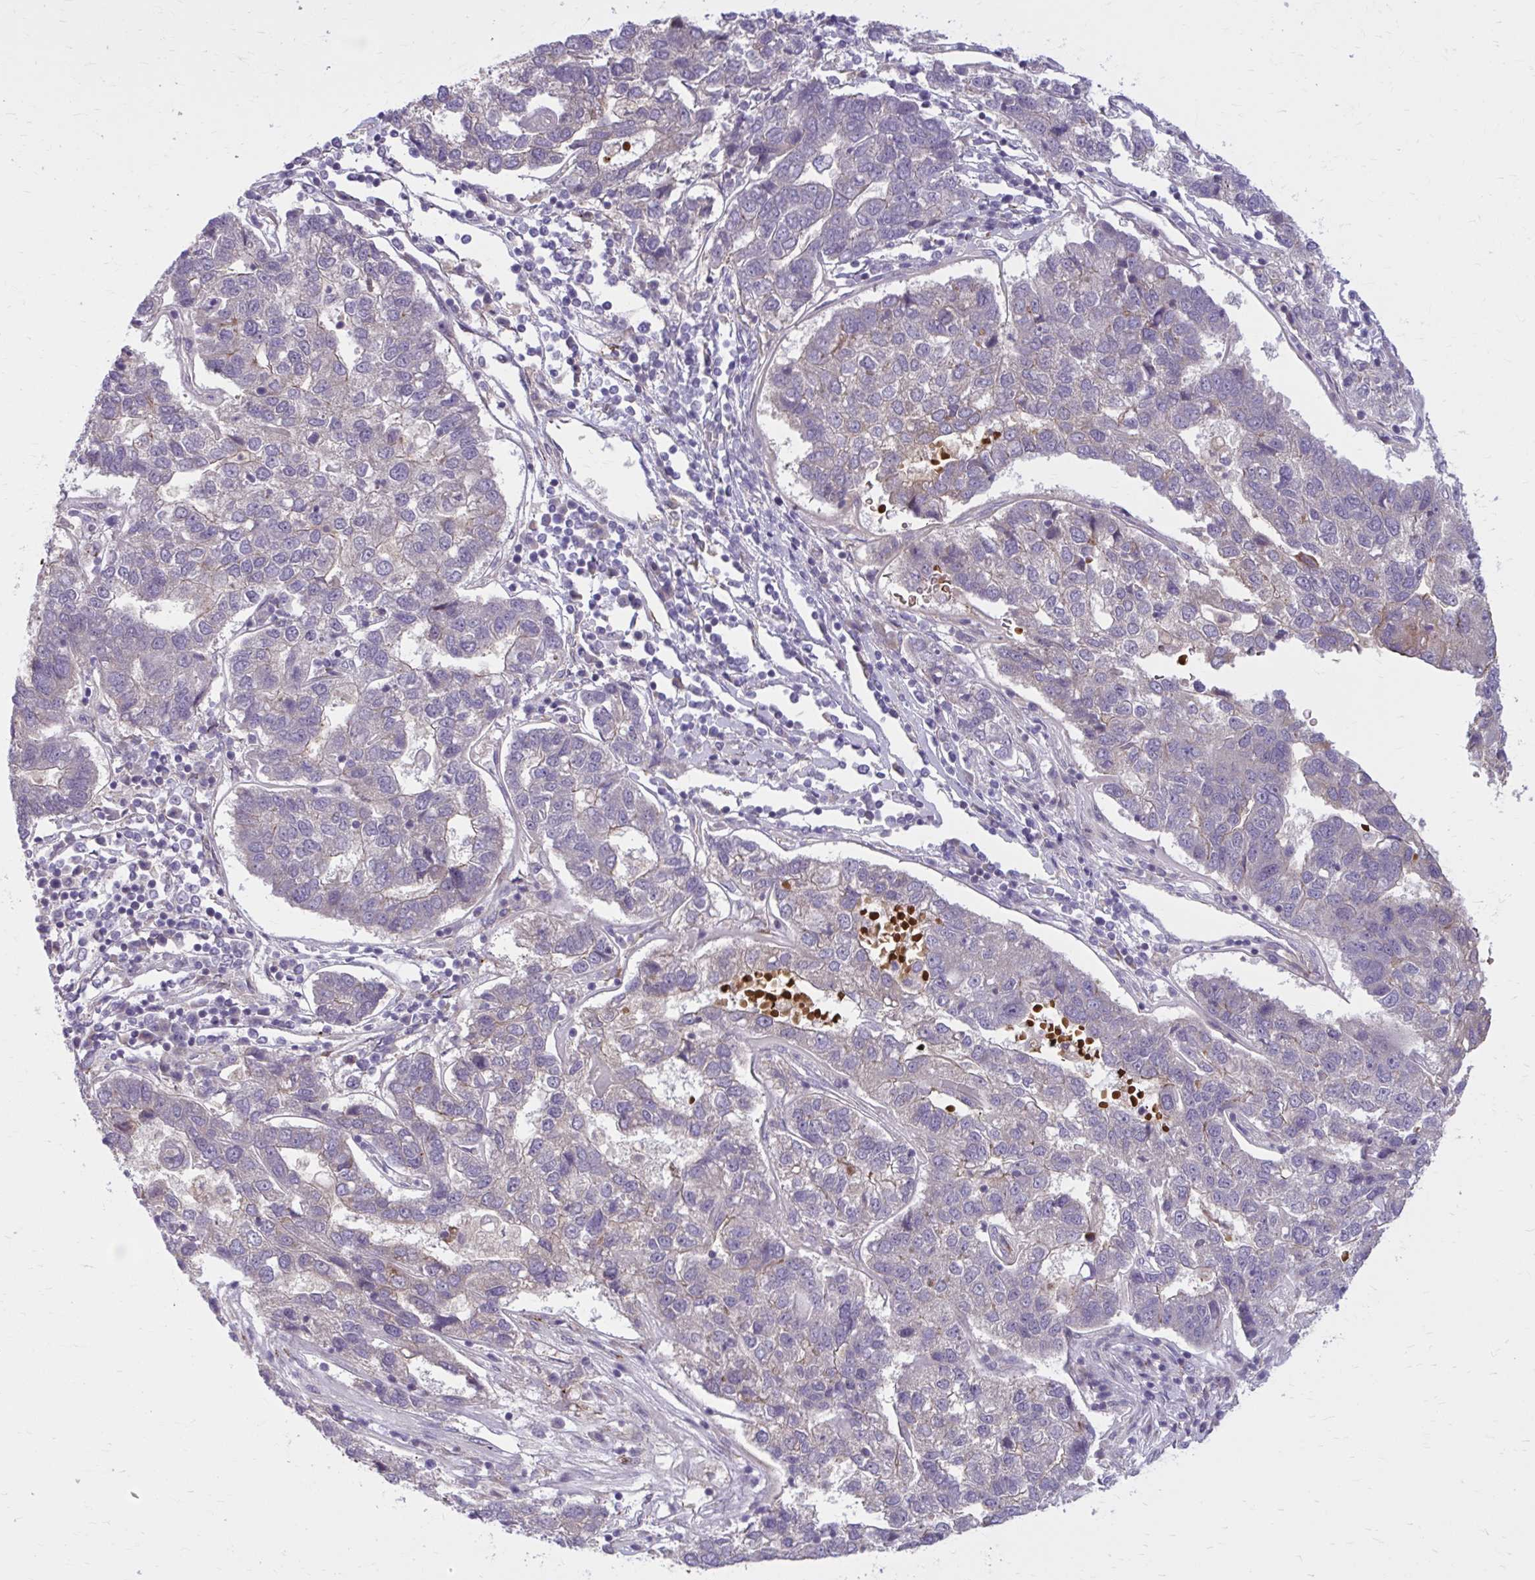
{"staining": {"intensity": "negative", "quantity": "none", "location": "none"}, "tissue": "pancreatic cancer", "cell_type": "Tumor cells", "image_type": "cancer", "snomed": [{"axis": "morphology", "description": "Adenocarcinoma, NOS"}, {"axis": "topography", "description": "Pancreas"}], "caption": "This is an immunohistochemistry (IHC) histopathology image of pancreatic cancer. There is no positivity in tumor cells.", "gene": "SNF8", "patient": {"sex": "female", "age": 61}}